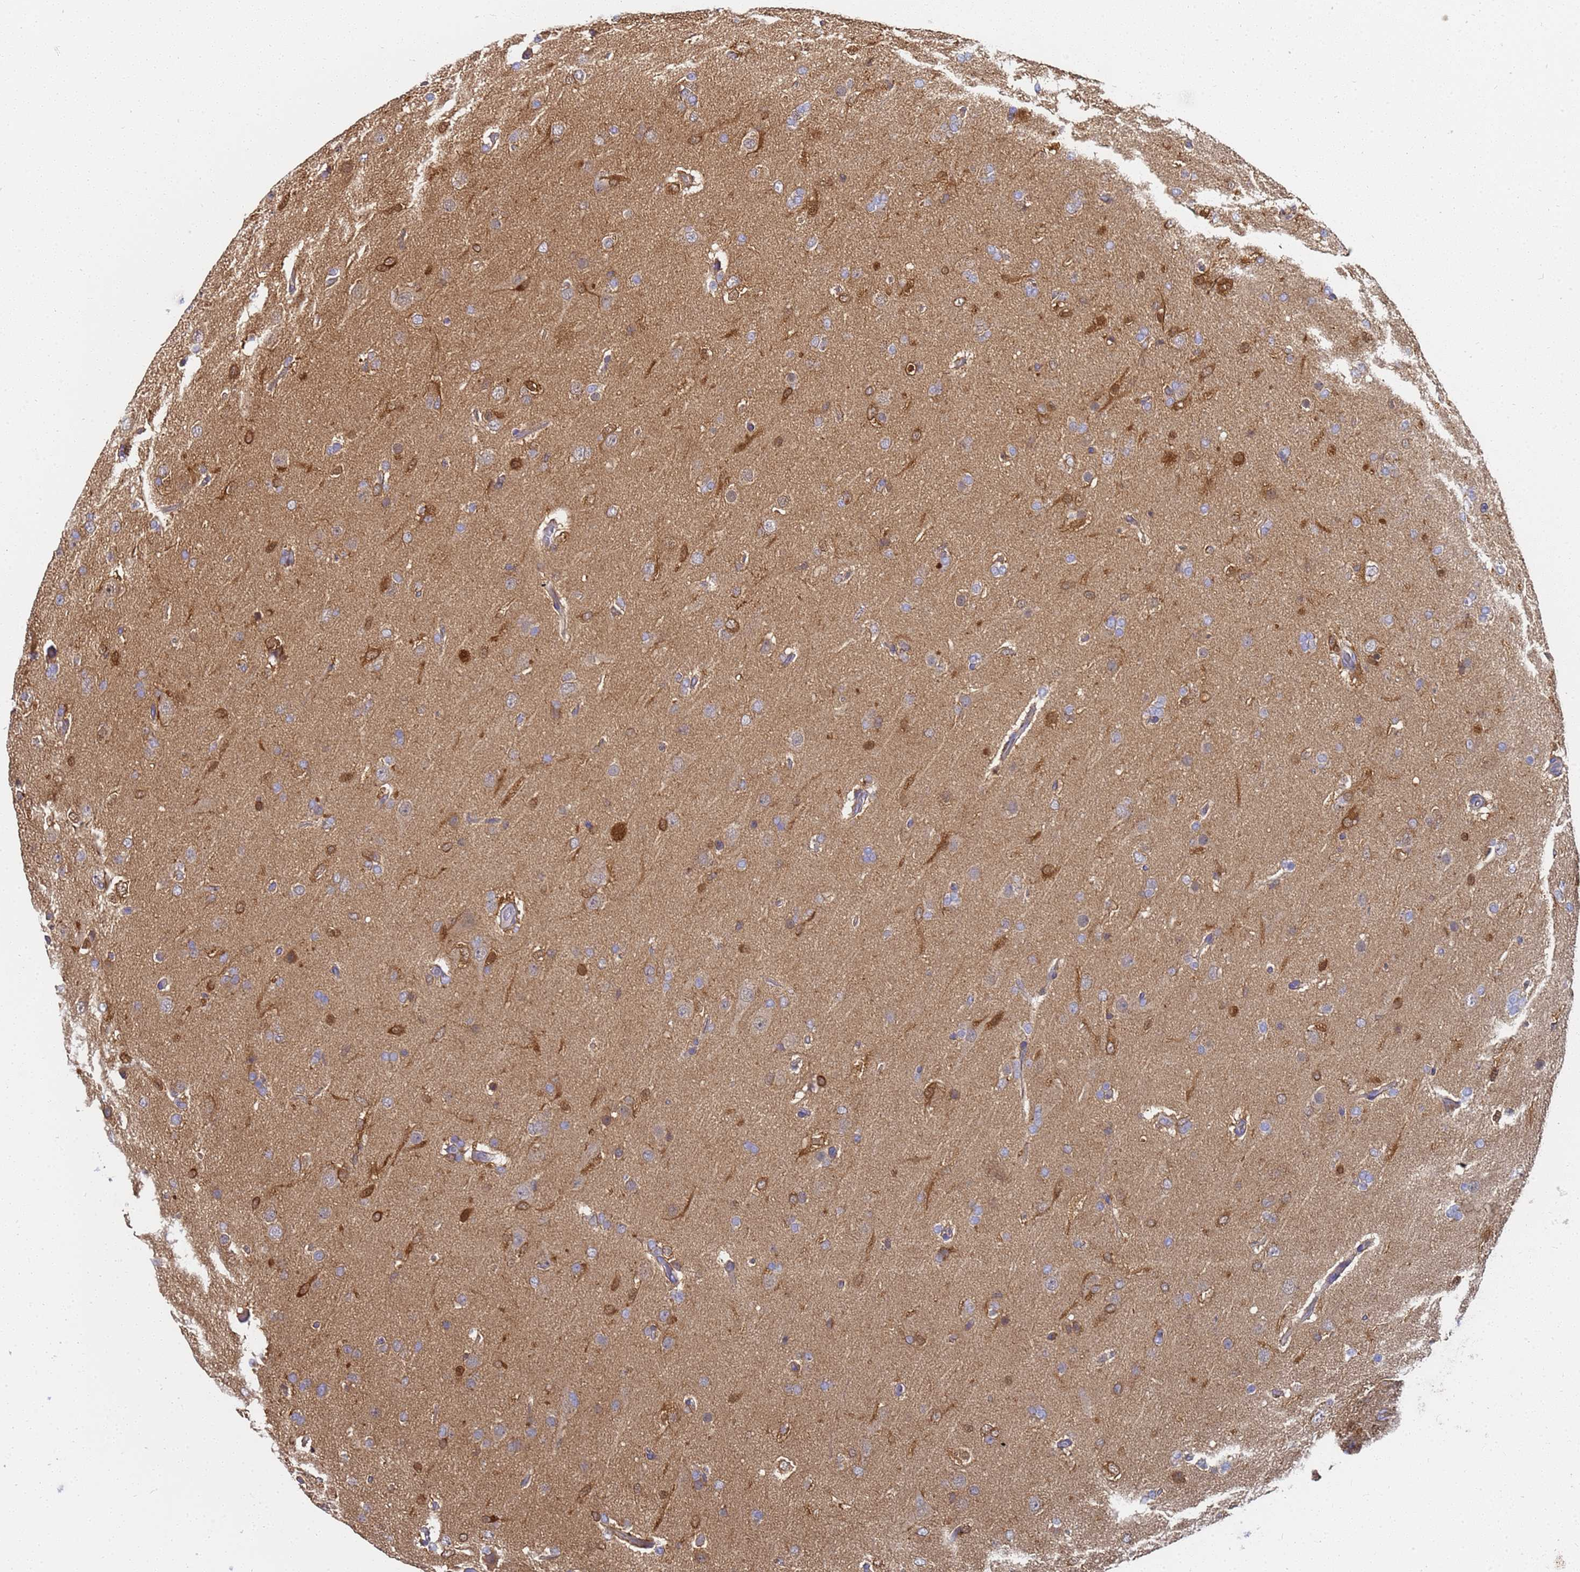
{"staining": {"intensity": "negative", "quantity": "none", "location": "none"}, "tissue": "glioma", "cell_type": "Tumor cells", "image_type": "cancer", "snomed": [{"axis": "morphology", "description": "Glioma, malignant, Low grade"}, {"axis": "topography", "description": "Brain"}], "caption": "Malignant glioma (low-grade) was stained to show a protein in brown. There is no significant positivity in tumor cells.", "gene": "NME1-NME2", "patient": {"sex": "male", "age": 65}}